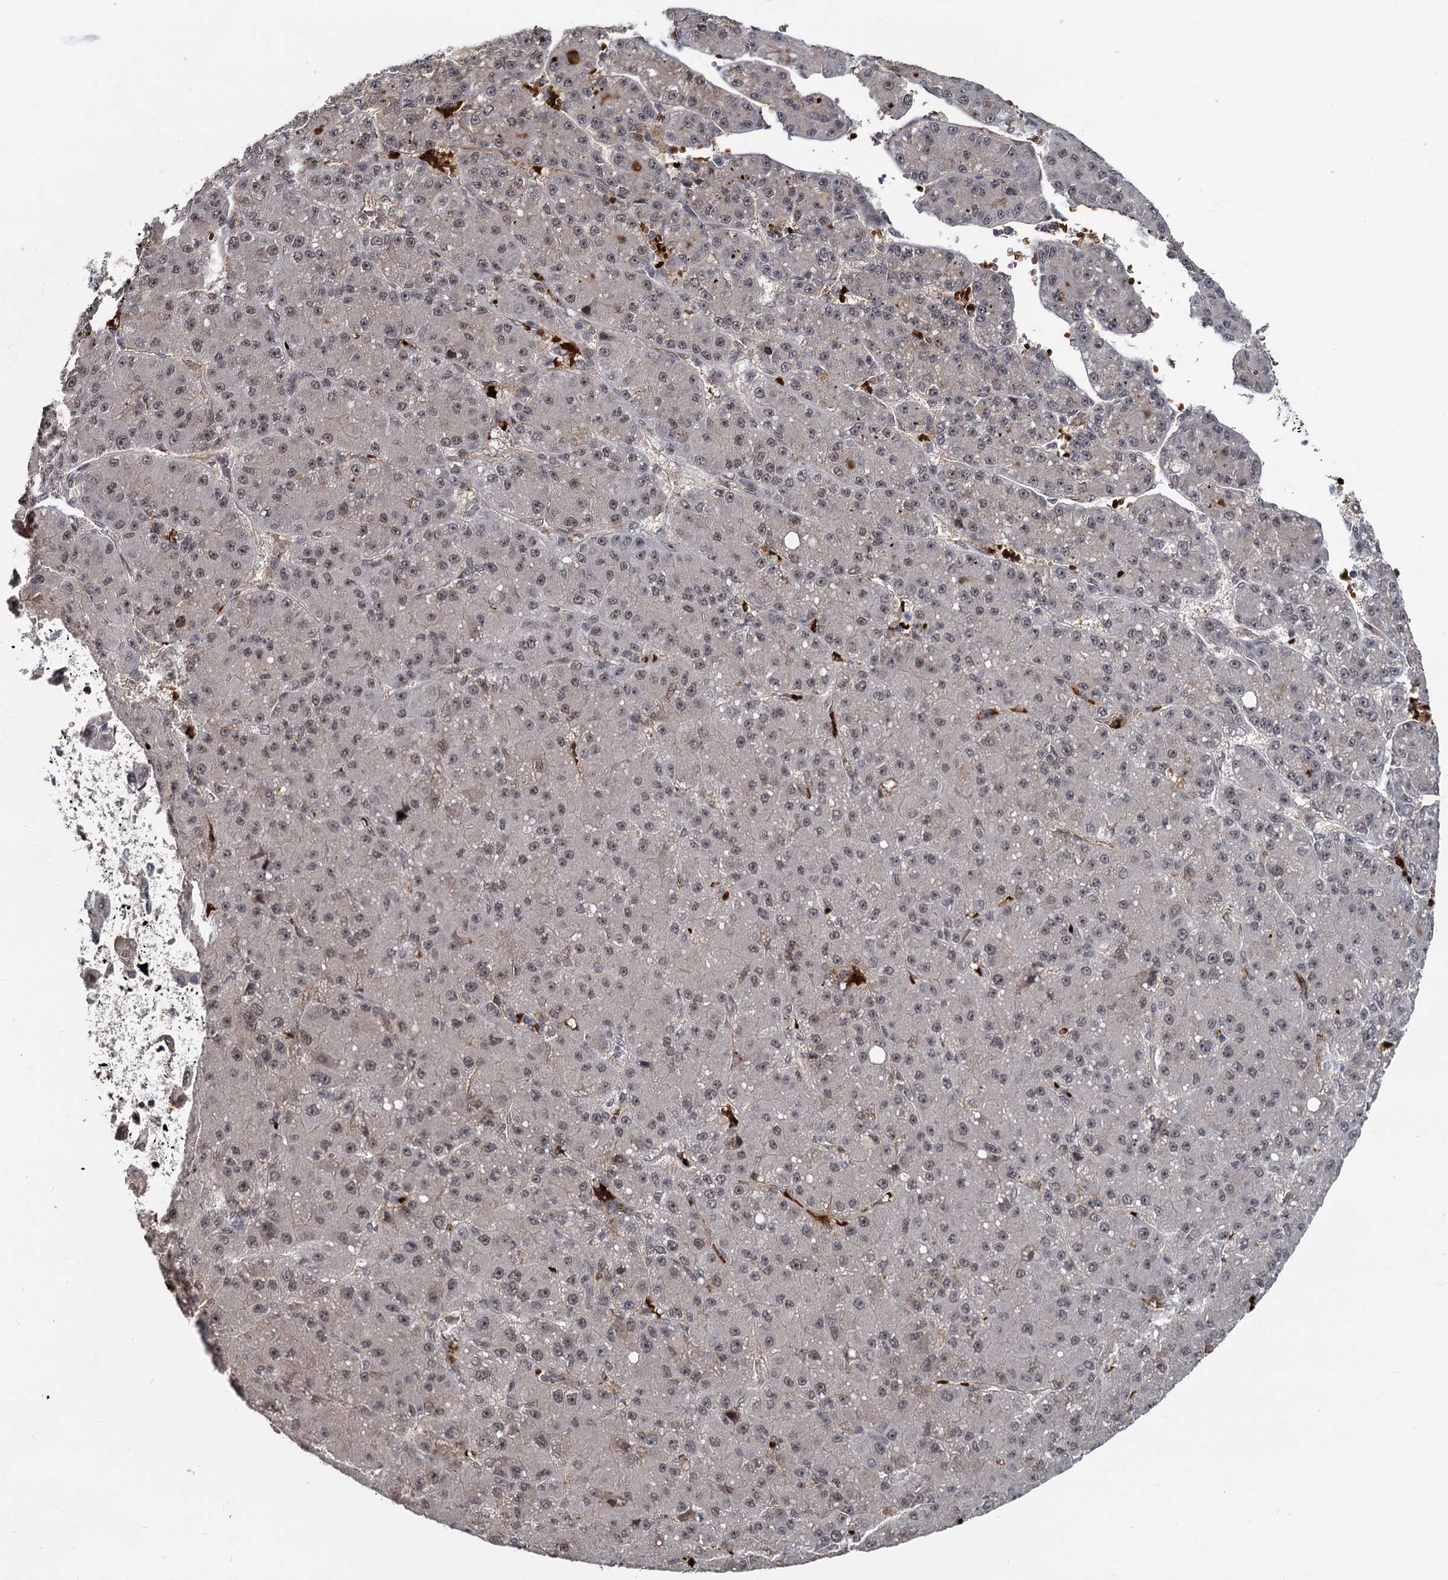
{"staining": {"intensity": "weak", "quantity": ">75%", "location": "nuclear"}, "tissue": "liver cancer", "cell_type": "Tumor cells", "image_type": "cancer", "snomed": [{"axis": "morphology", "description": "Carcinoma, Hepatocellular, NOS"}, {"axis": "topography", "description": "Liver"}], "caption": "Human liver cancer (hepatocellular carcinoma) stained for a protein (brown) shows weak nuclear positive staining in about >75% of tumor cells.", "gene": "FANCI", "patient": {"sex": "male", "age": 67}}